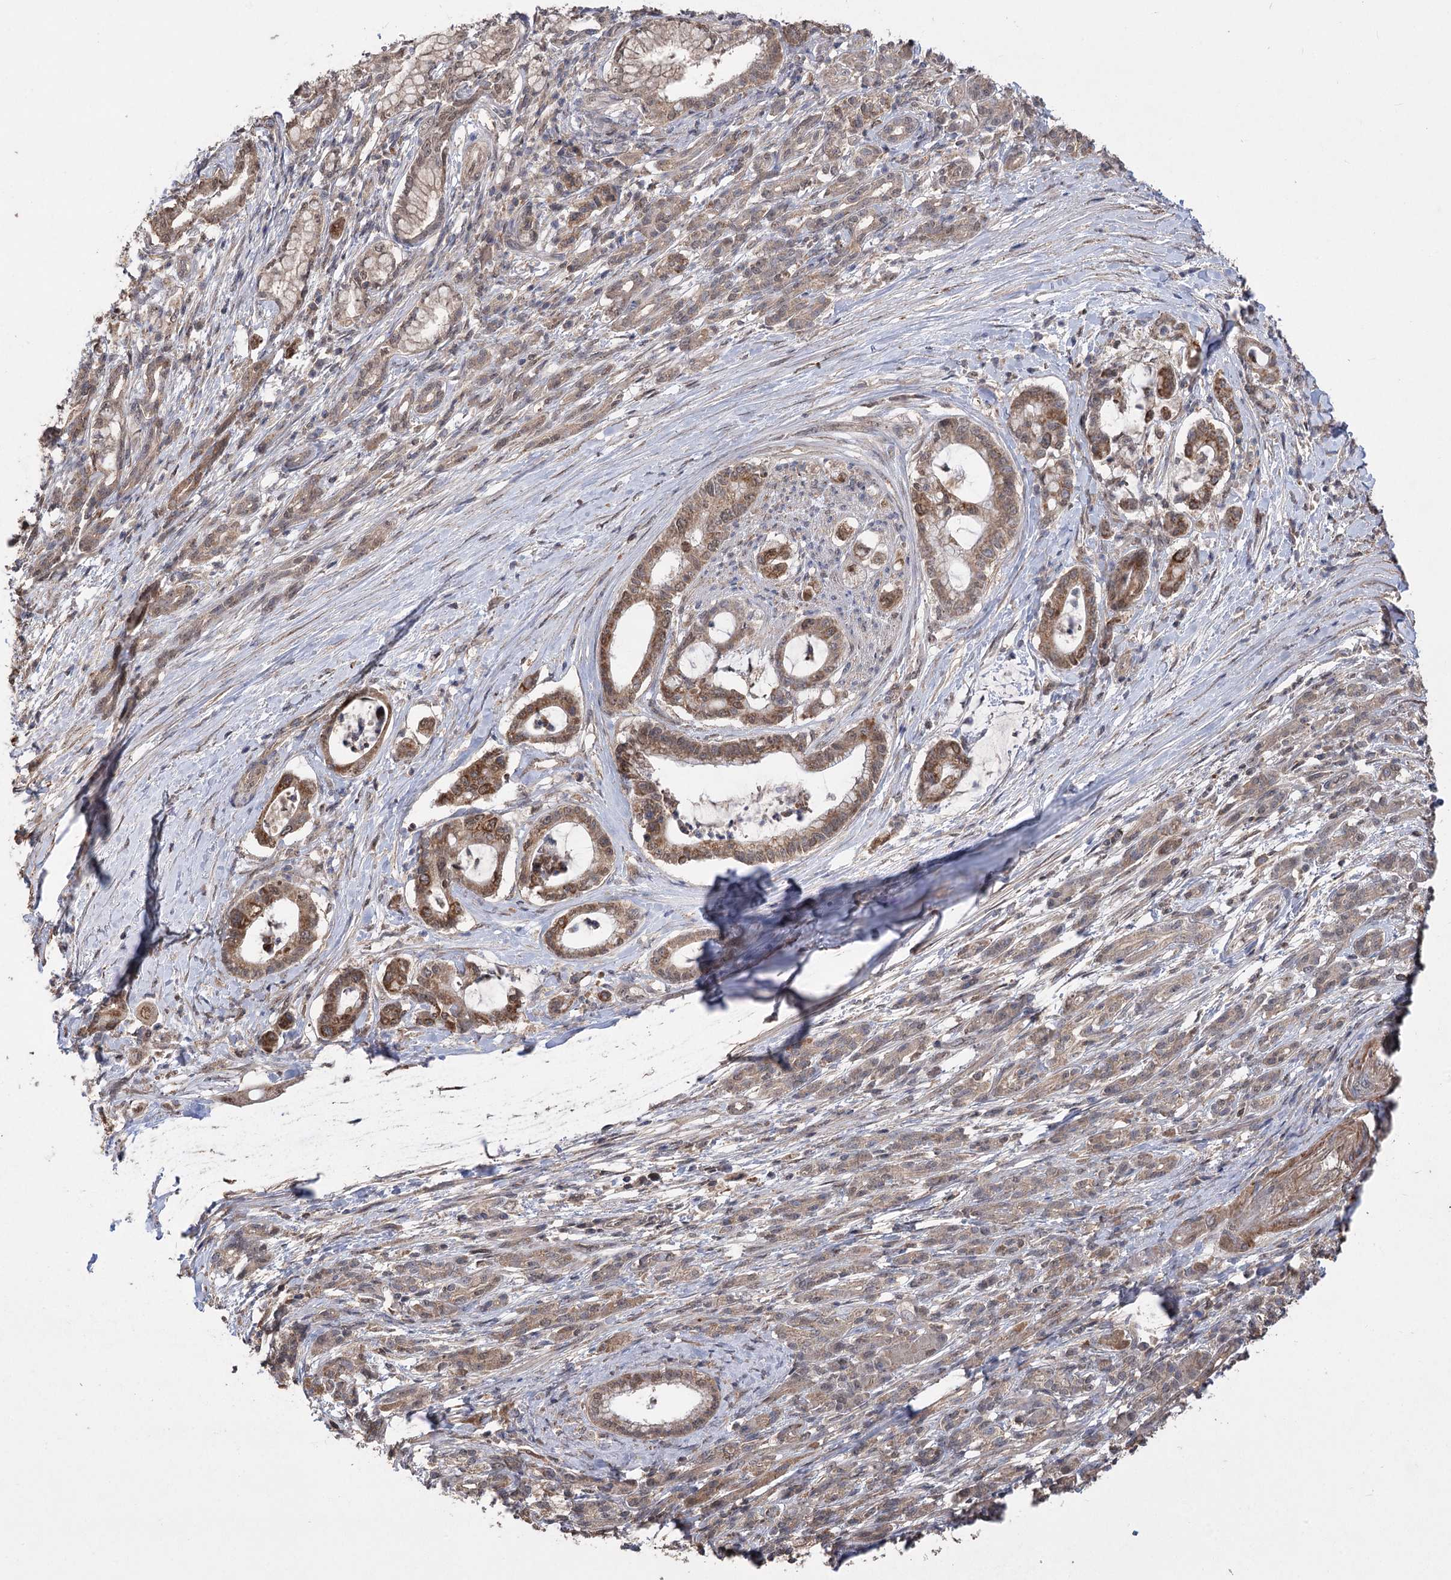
{"staining": {"intensity": "moderate", "quantity": ">75%", "location": "cytoplasmic/membranous,nuclear"}, "tissue": "pancreatic cancer", "cell_type": "Tumor cells", "image_type": "cancer", "snomed": [{"axis": "morphology", "description": "Adenocarcinoma, NOS"}, {"axis": "topography", "description": "Pancreas"}], "caption": "Immunohistochemistry (IHC) image of neoplastic tissue: pancreatic cancer stained using IHC exhibits medium levels of moderate protein expression localized specifically in the cytoplasmic/membranous and nuclear of tumor cells, appearing as a cytoplasmic/membranous and nuclear brown color.", "gene": "TENM2", "patient": {"sex": "female", "age": 55}}